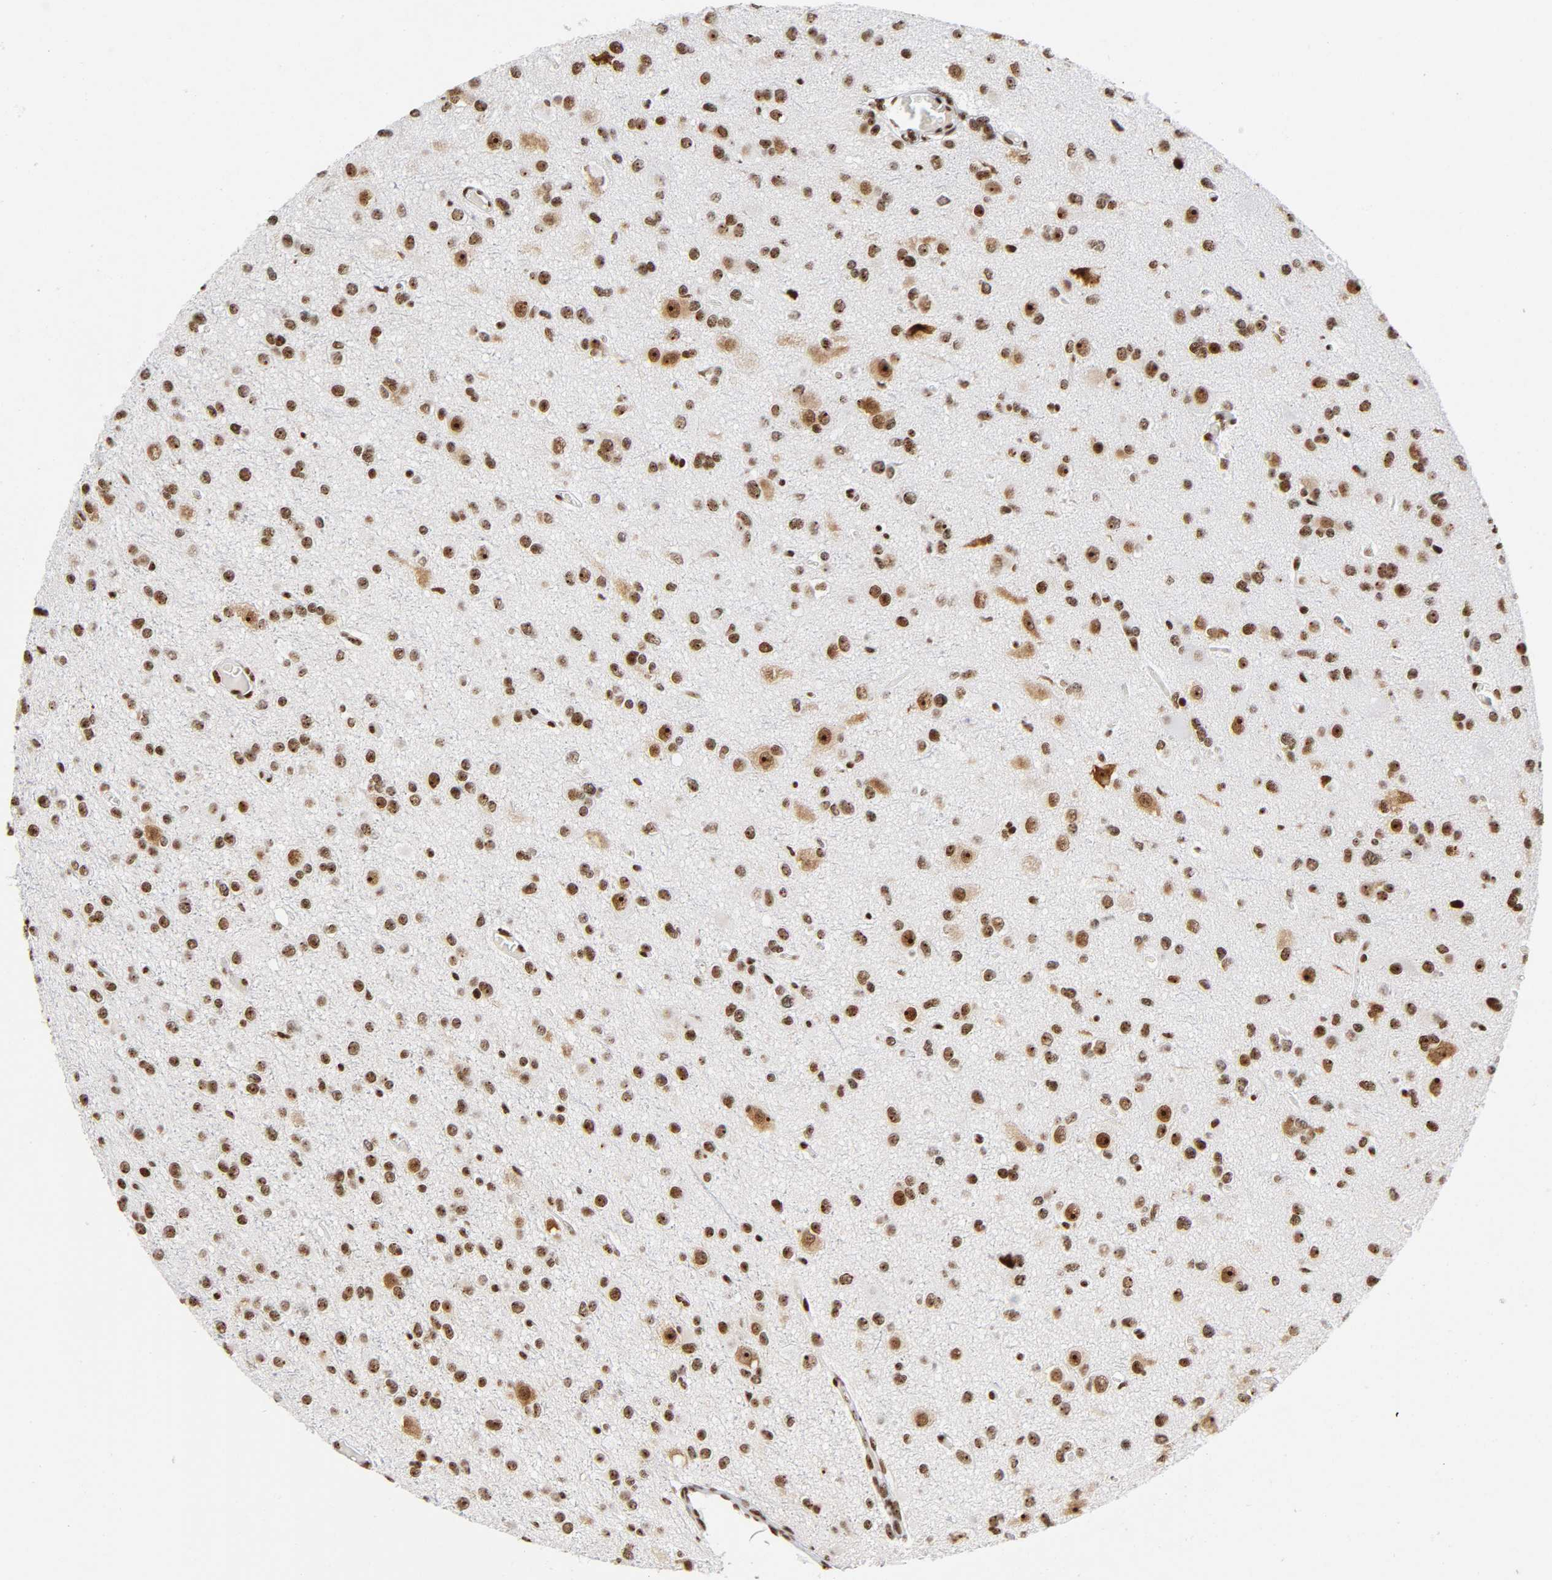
{"staining": {"intensity": "strong", "quantity": ">75%", "location": "nuclear"}, "tissue": "glioma", "cell_type": "Tumor cells", "image_type": "cancer", "snomed": [{"axis": "morphology", "description": "Glioma, malignant, Low grade"}, {"axis": "topography", "description": "Brain"}], "caption": "Low-grade glioma (malignant) tissue displays strong nuclear expression in approximately >75% of tumor cells The protein of interest is shown in brown color, while the nuclei are stained blue.", "gene": "UBTF", "patient": {"sex": "male", "age": 42}}